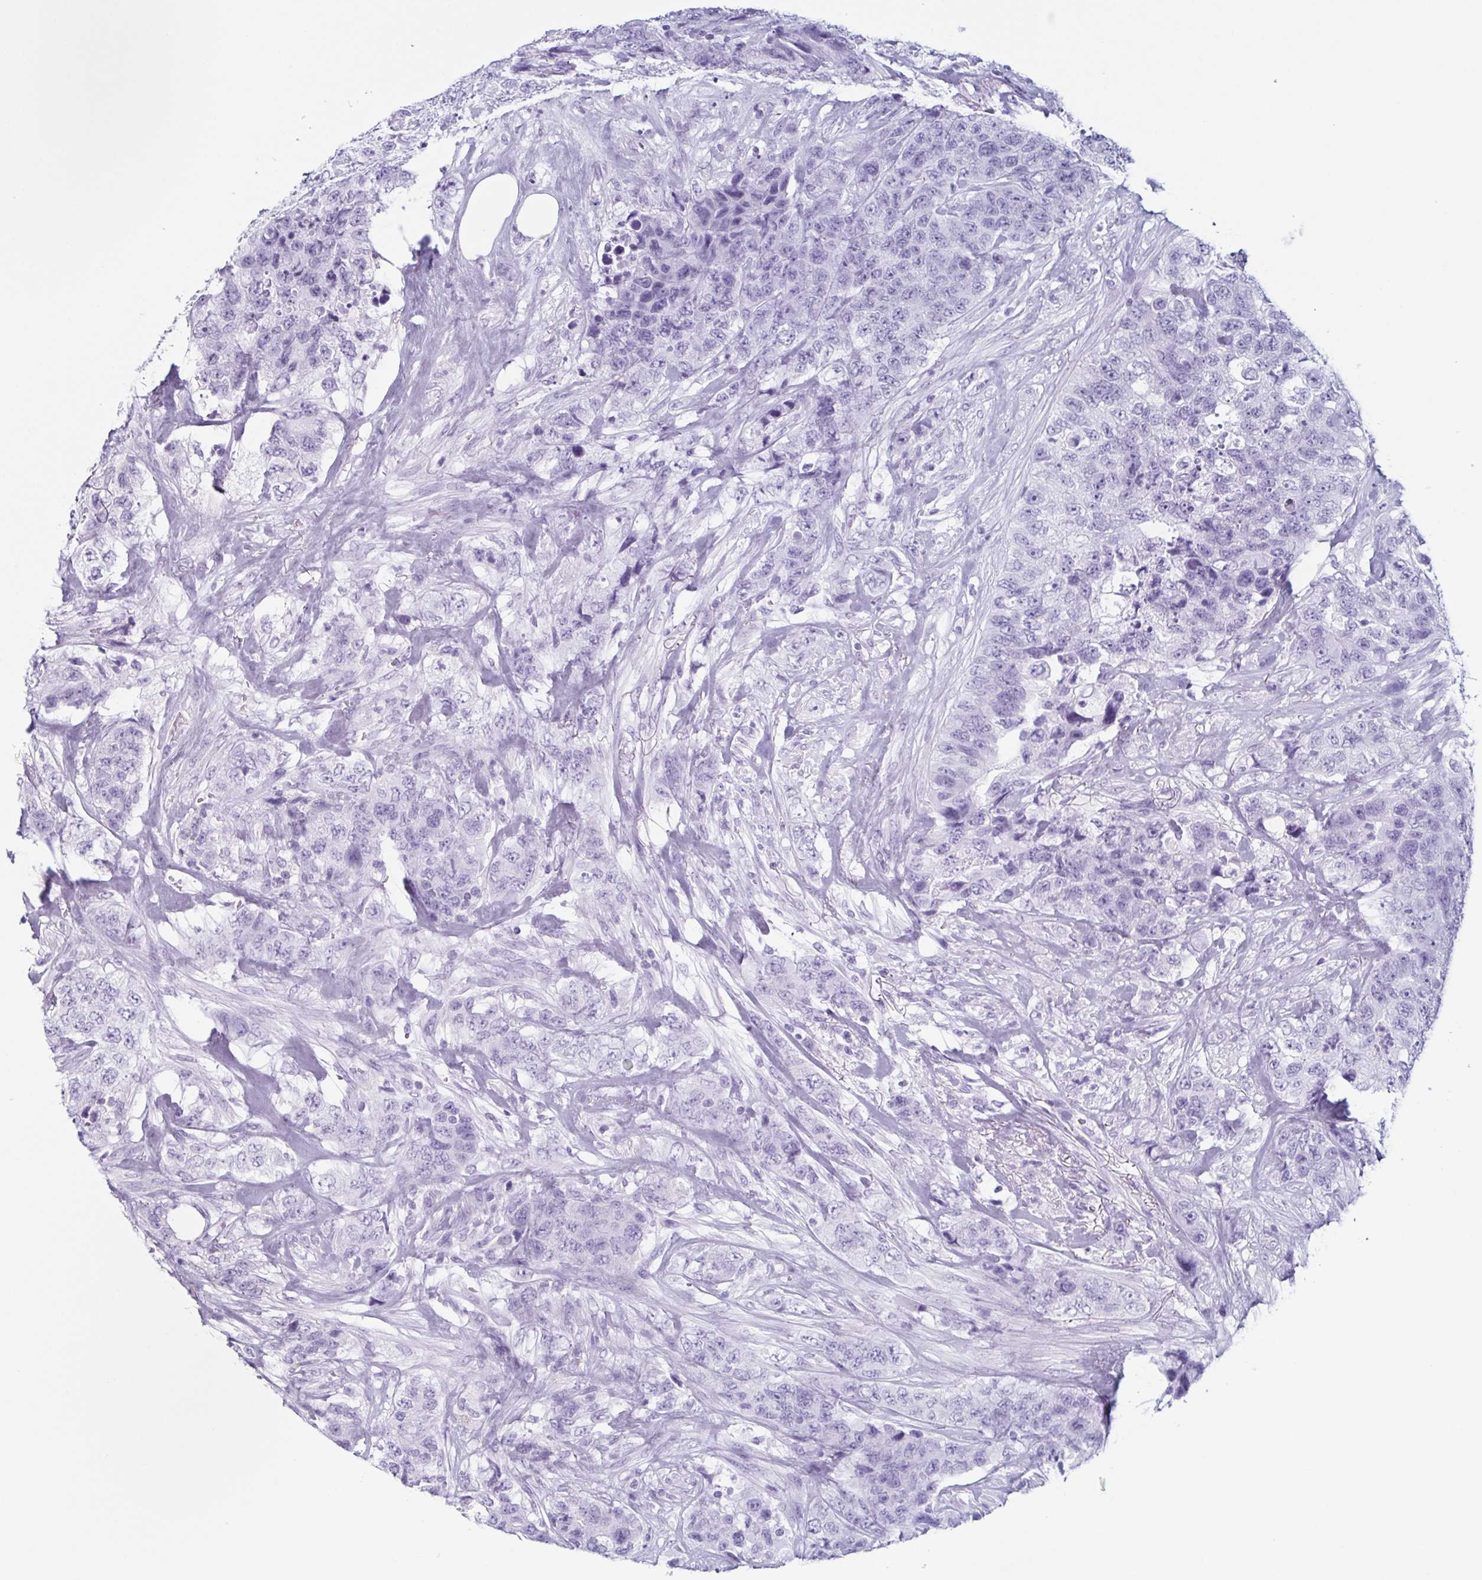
{"staining": {"intensity": "negative", "quantity": "none", "location": "none"}, "tissue": "urothelial cancer", "cell_type": "Tumor cells", "image_type": "cancer", "snomed": [{"axis": "morphology", "description": "Urothelial carcinoma, High grade"}, {"axis": "topography", "description": "Urinary bladder"}], "caption": "Tumor cells show no significant staining in urothelial cancer. (DAB IHC visualized using brightfield microscopy, high magnification).", "gene": "ENKUR", "patient": {"sex": "female", "age": 78}}